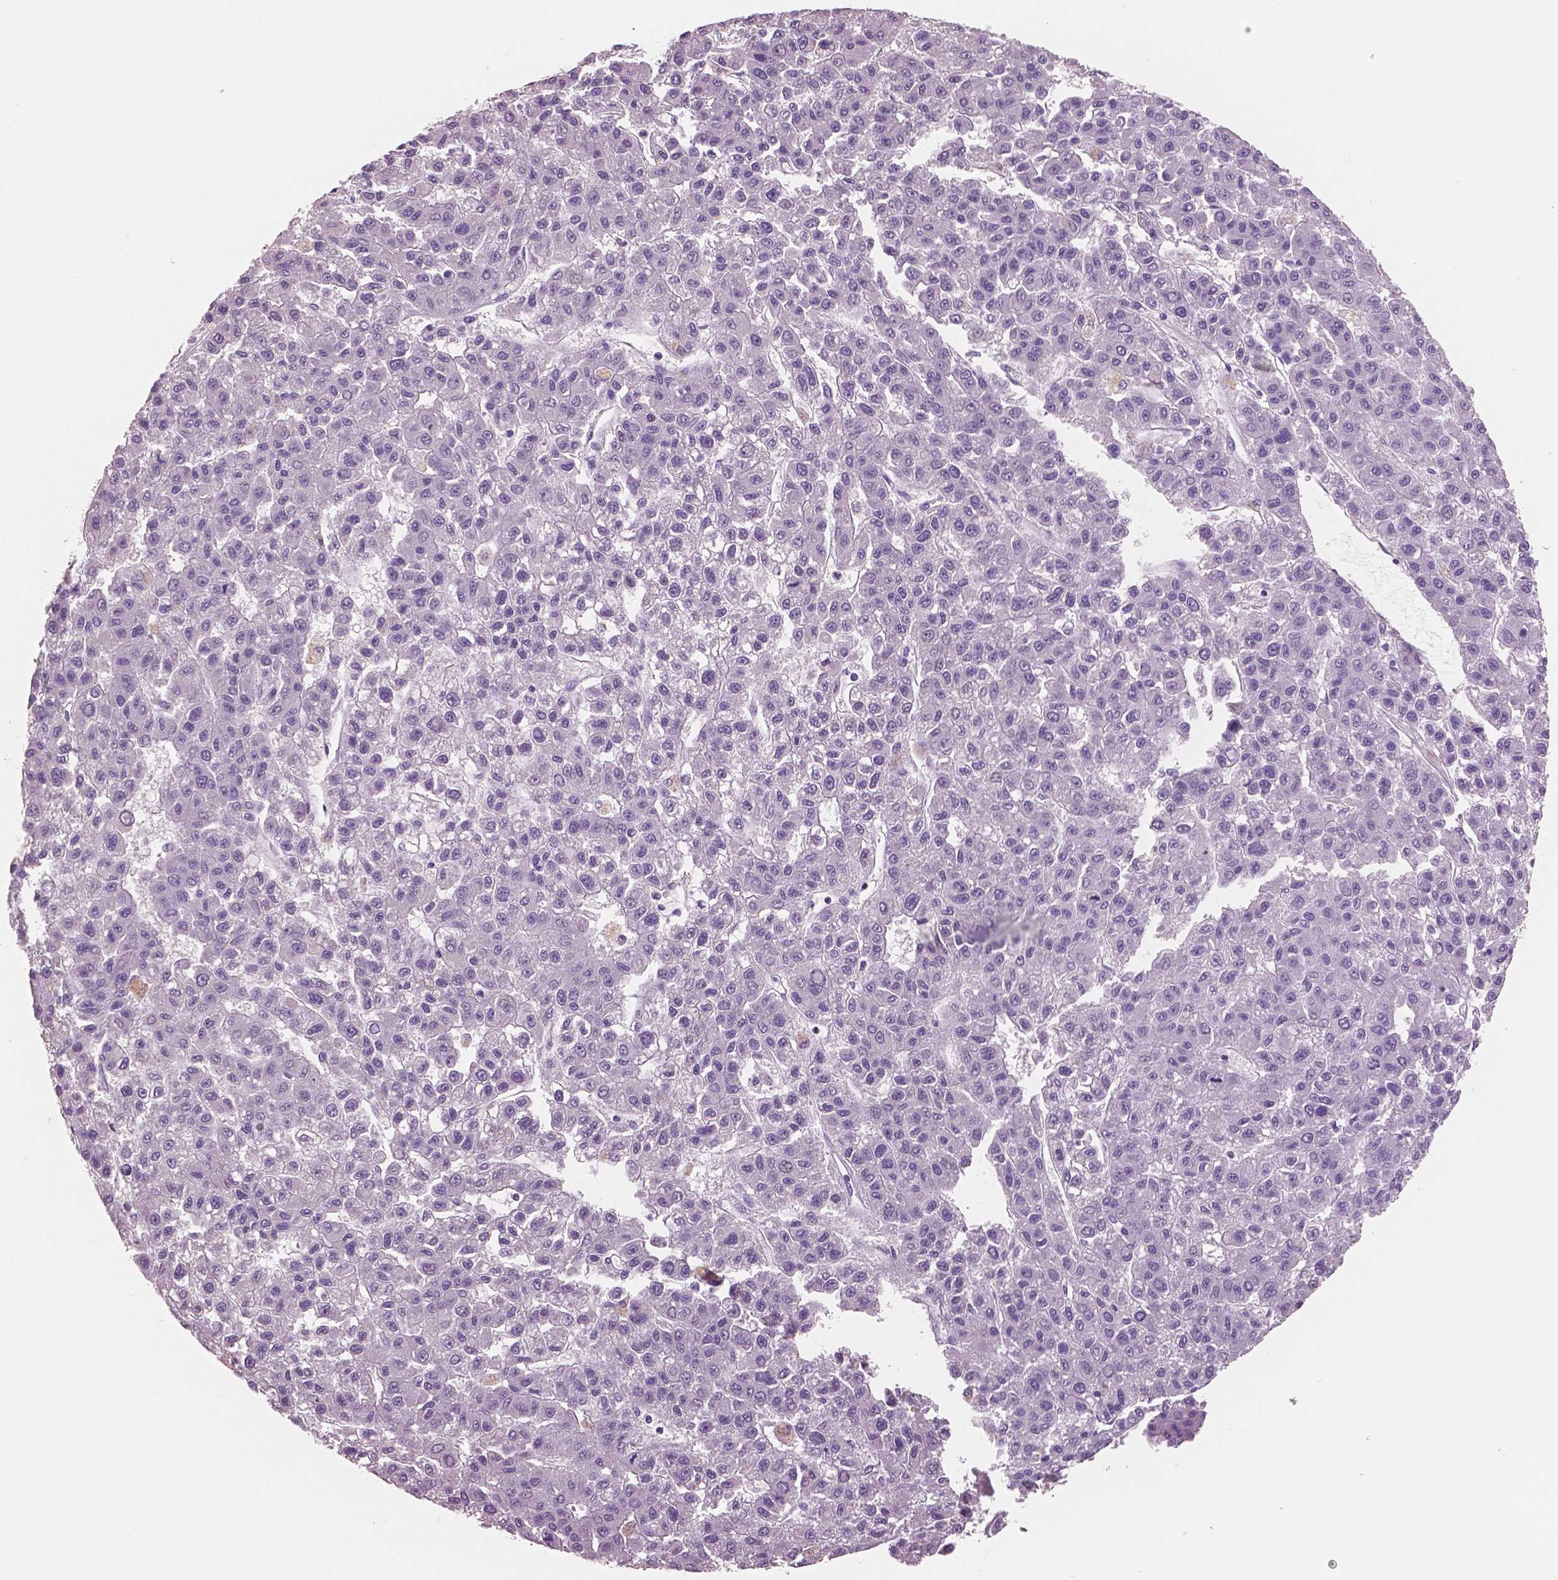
{"staining": {"intensity": "negative", "quantity": "none", "location": "none"}, "tissue": "liver cancer", "cell_type": "Tumor cells", "image_type": "cancer", "snomed": [{"axis": "morphology", "description": "Carcinoma, Hepatocellular, NOS"}, {"axis": "topography", "description": "Liver"}], "caption": "Tumor cells show no significant expression in liver cancer.", "gene": "NECAB2", "patient": {"sex": "male", "age": 70}}